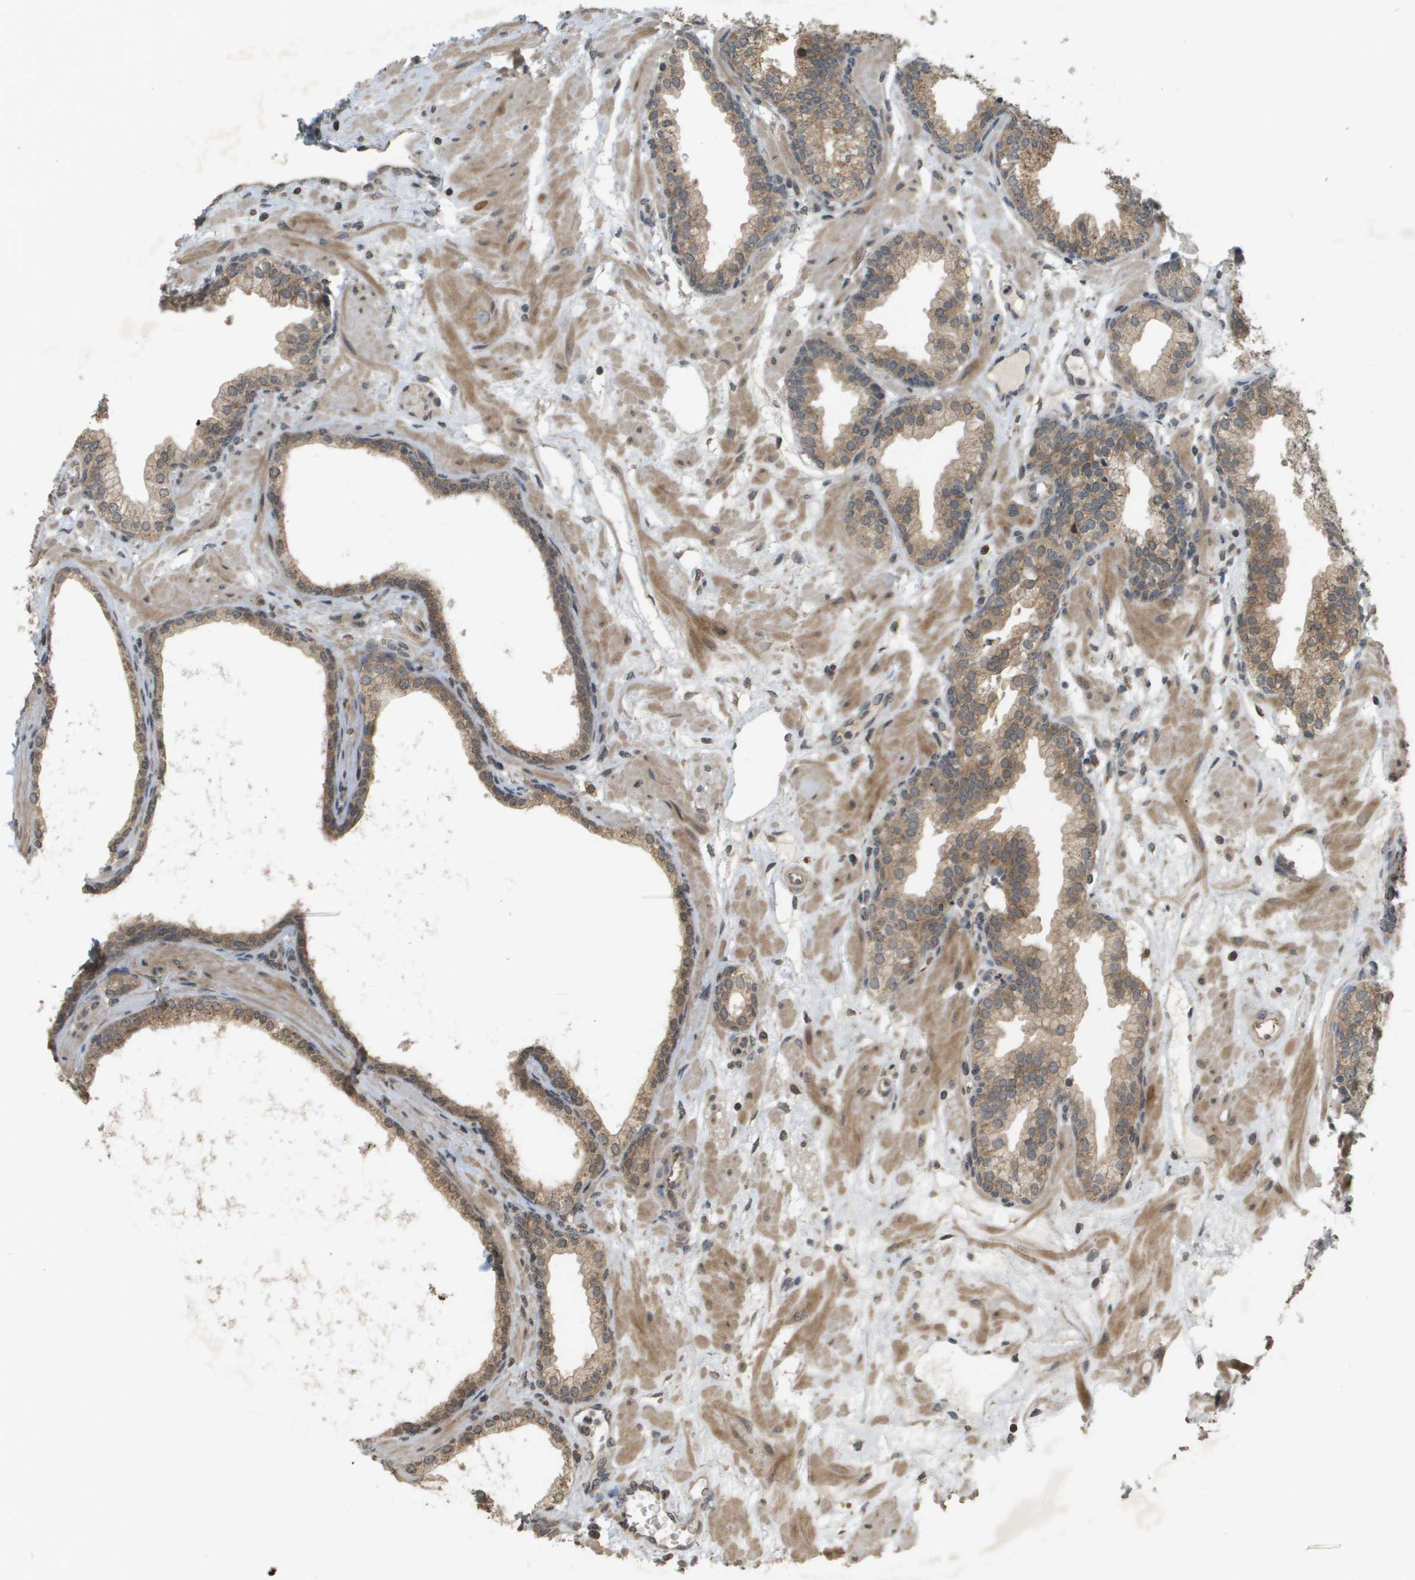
{"staining": {"intensity": "moderate", "quantity": ">75%", "location": "cytoplasmic/membranous"}, "tissue": "prostate", "cell_type": "Glandular cells", "image_type": "normal", "snomed": [{"axis": "morphology", "description": "Normal tissue, NOS"}, {"axis": "morphology", "description": "Urothelial carcinoma, Low grade"}, {"axis": "topography", "description": "Urinary bladder"}, {"axis": "topography", "description": "Prostate"}], "caption": "Moderate cytoplasmic/membranous expression is seen in approximately >75% of glandular cells in benign prostate. The protein is shown in brown color, while the nuclei are stained blue.", "gene": "RAB21", "patient": {"sex": "male", "age": 60}}